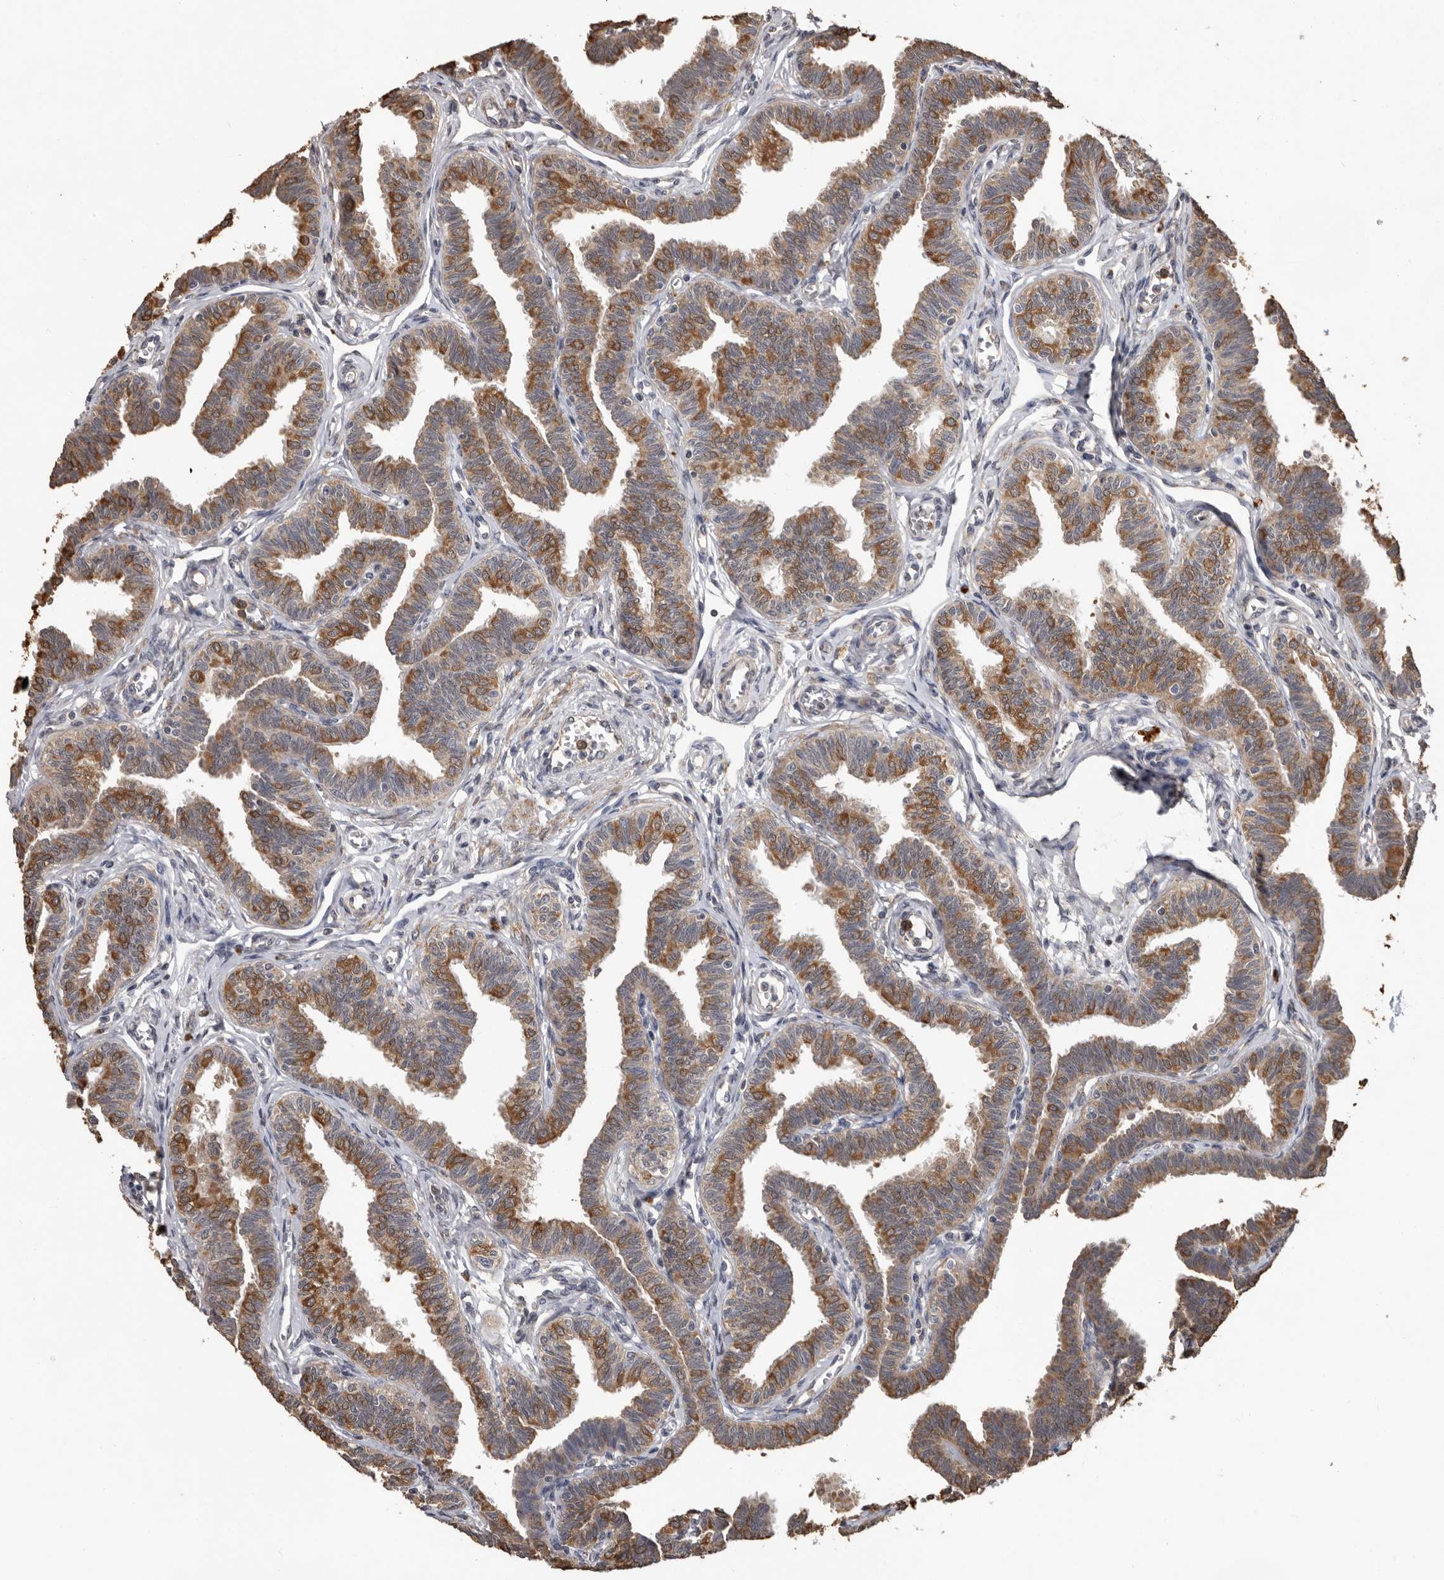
{"staining": {"intensity": "moderate", "quantity": "25%-75%", "location": "cytoplasmic/membranous"}, "tissue": "fallopian tube", "cell_type": "Glandular cells", "image_type": "normal", "snomed": [{"axis": "morphology", "description": "Normal tissue, NOS"}, {"axis": "topography", "description": "Fallopian tube"}, {"axis": "topography", "description": "Ovary"}], "caption": "This histopathology image demonstrates IHC staining of normal fallopian tube, with medium moderate cytoplasmic/membranous staining in approximately 25%-75% of glandular cells.", "gene": "MTF1", "patient": {"sex": "female", "age": 23}}